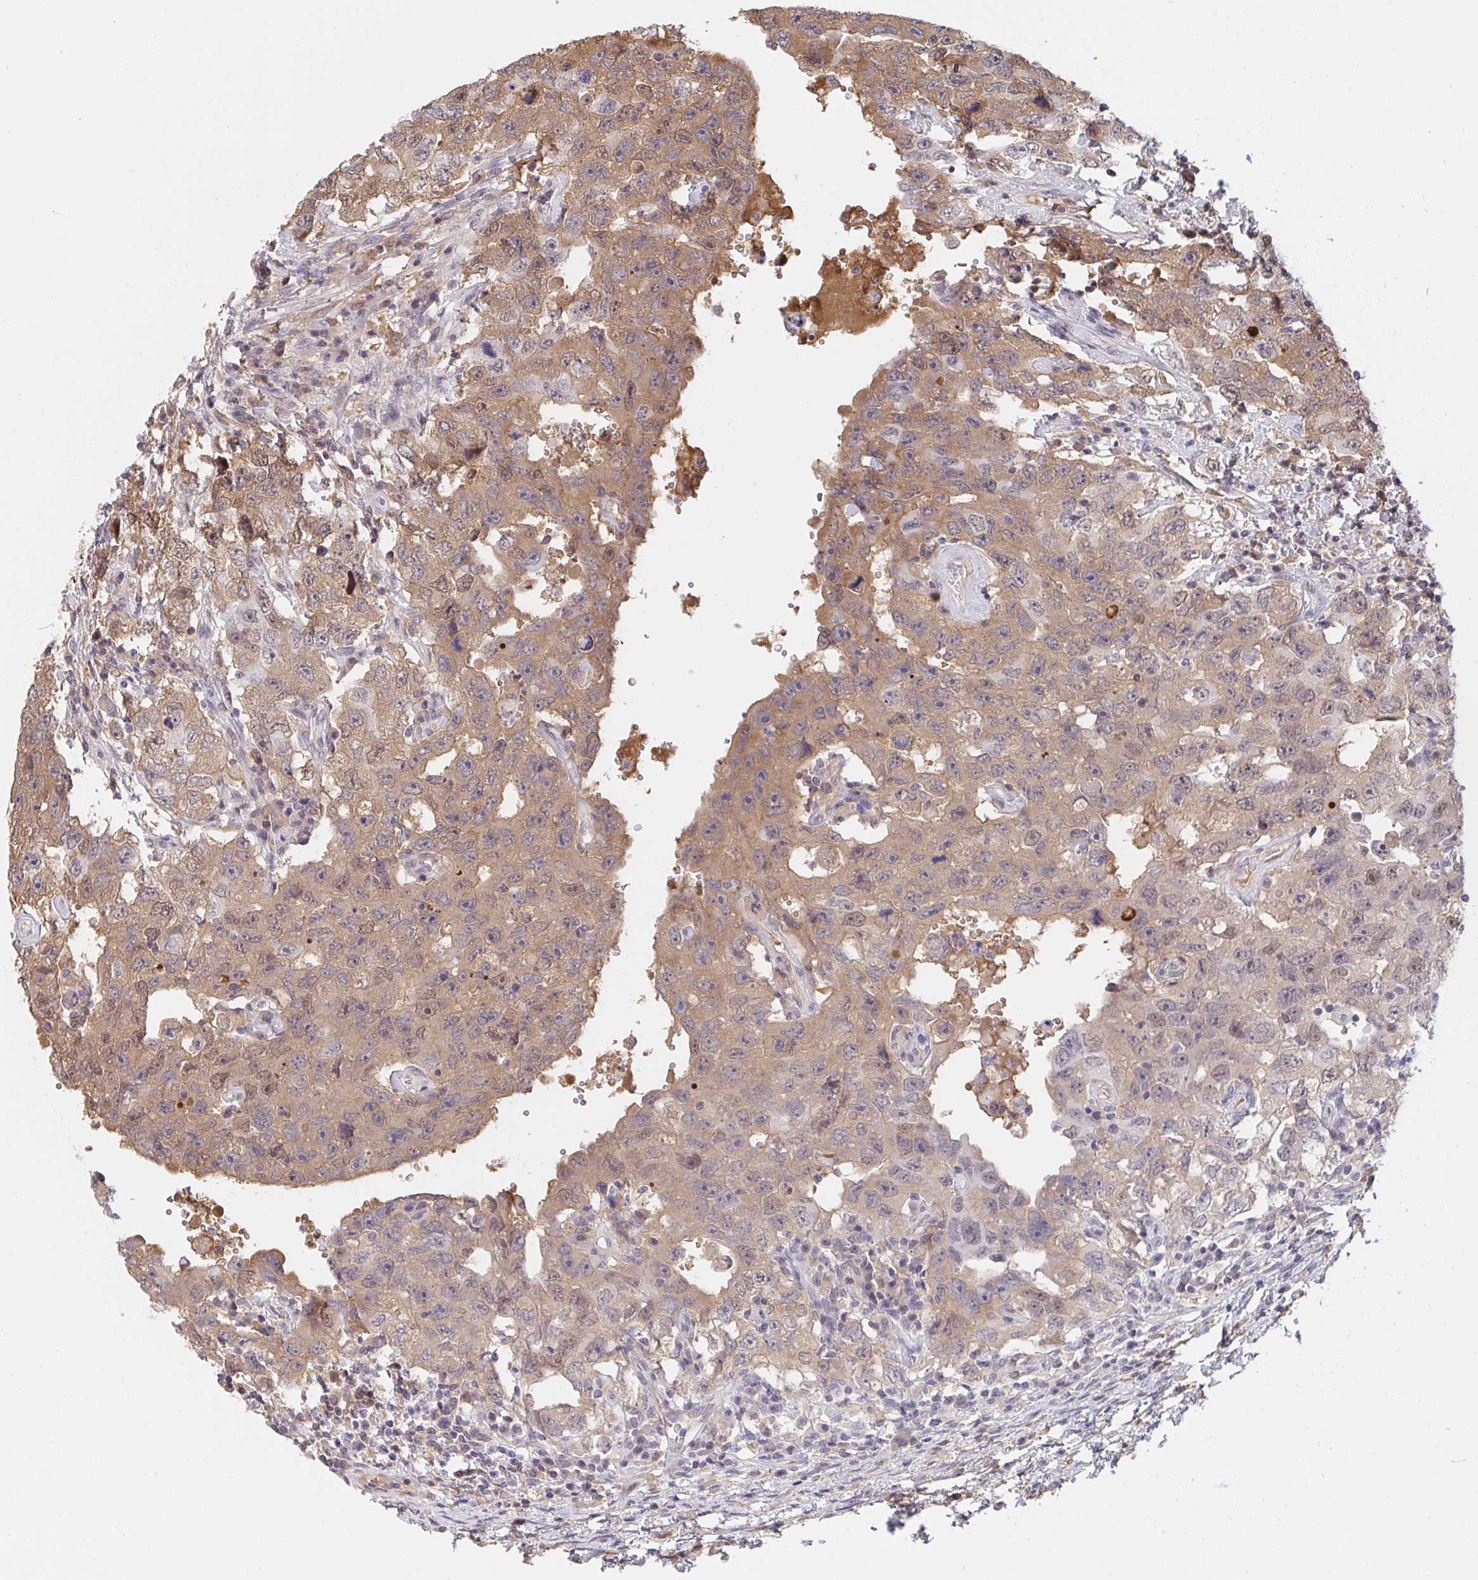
{"staining": {"intensity": "moderate", "quantity": ">75%", "location": "cytoplasmic/membranous"}, "tissue": "testis cancer", "cell_type": "Tumor cells", "image_type": "cancer", "snomed": [{"axis": "morphology", "description": "Carcinoma, Embryonal, NOS"}, {"axis": "topography", "description": "Testis"}], "caption": "About >75% of tumor cells in human embryonal carcinoma (testis) exhibit moderate cytoplasmic/membranous protein positivity as visualized by brown immunohistochemical staining.", "gene": "DSCAML1", "patient": {"sex": "male", "age": 26}}